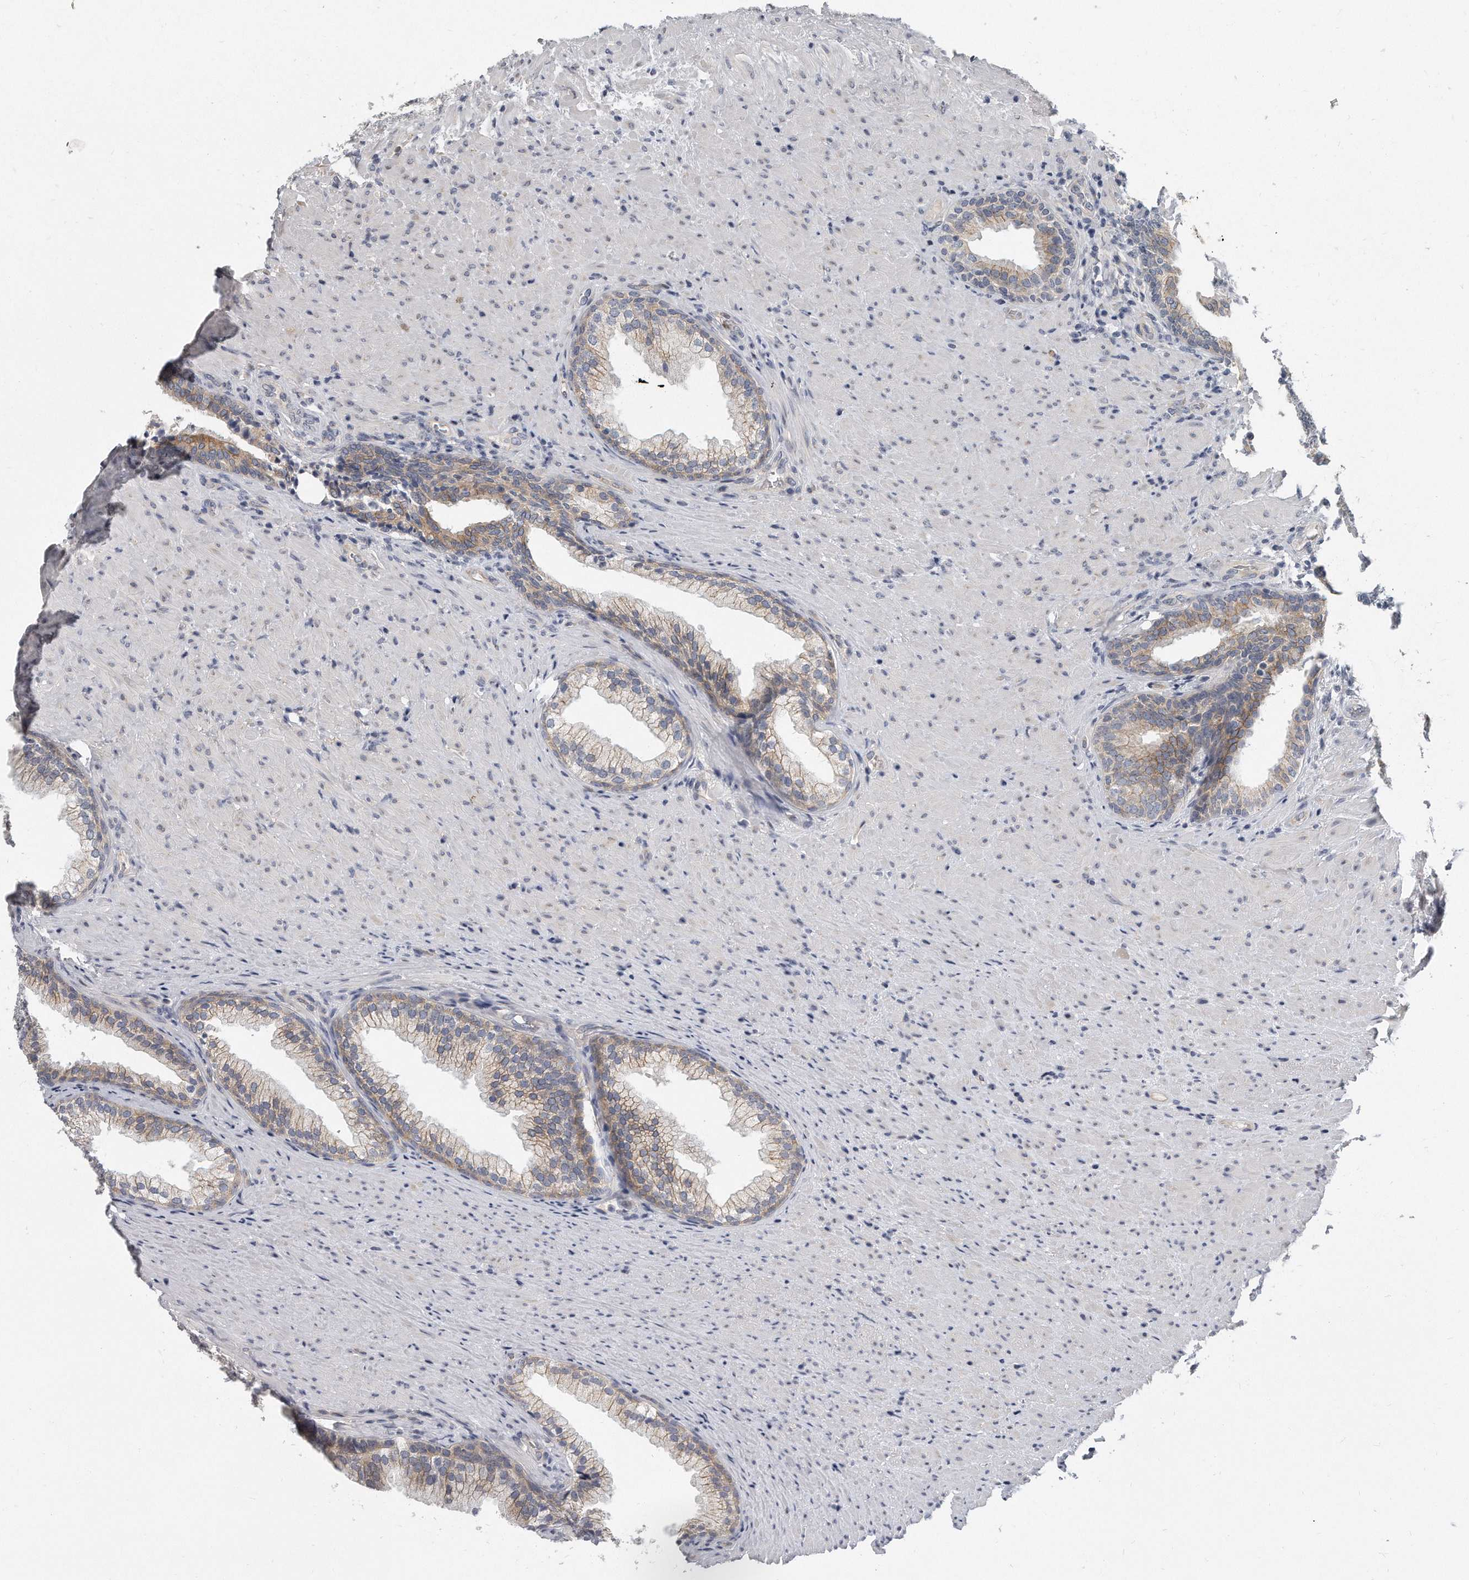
{"staining": {"intensity": "weak", "quantity": "25%-75%", "location": "cytoplasmic/membranous"}, "tissue": "prostate", "cell_type": "Glandular cells", "image_type": "normal", "snomed": [{"axis": "morphology", "description": "Normal tissue, NOS"}, {"axis": "topography", "description": "Prostate"}], "caption": "This image shows immunohistochemistry staining of benign human prostate, with low weak cytoplasmic/membranous staining in about 25%-75% of glandular cells.", "gene": "PLEKHA6", "patient": {"sex": "male", "age": 76}}